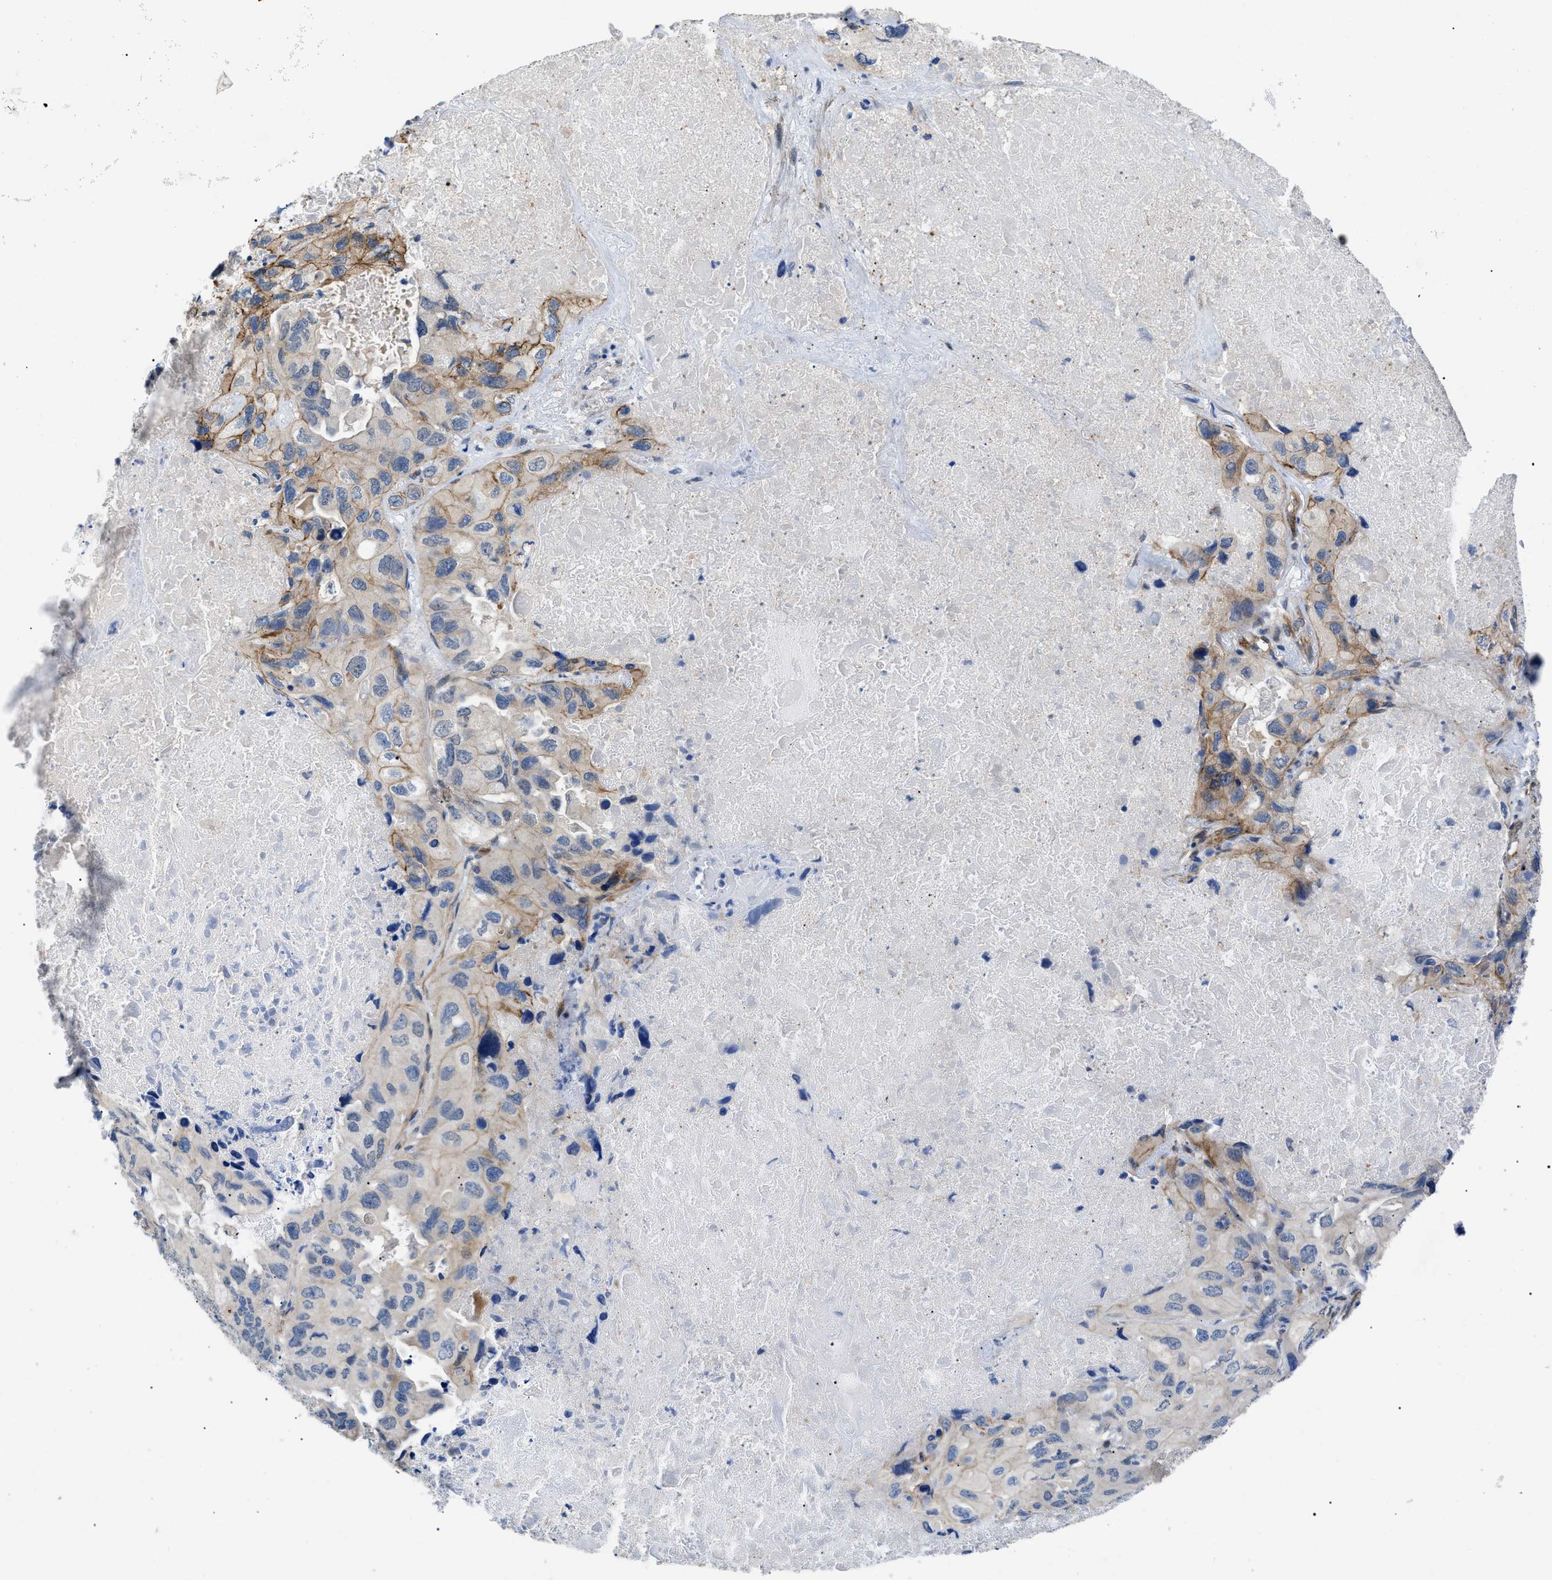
{"staining": {"intensity": "weak", "quantity": "25%-75%", "location": "cytoplasmic/membranous"}, "tissue": "lung cancer", "cell_type": "Tumor cells", "image_type": "cancer", "snomed": [{"axis": "morphology", "description": "Squamous cell carcinoma, NOS"}, {"axis": "topography", "description": "Lung"}], "caption": "Approximately 25%-75% of tumor cells in lung cancer (squamous cell carcinoma) exhibit weak cytoplasmic/membranous protein positivity as visualized by brown immunohistochemical staining.", "gene": "CRCP", "patient": {"sex": "female", "age": 73}}